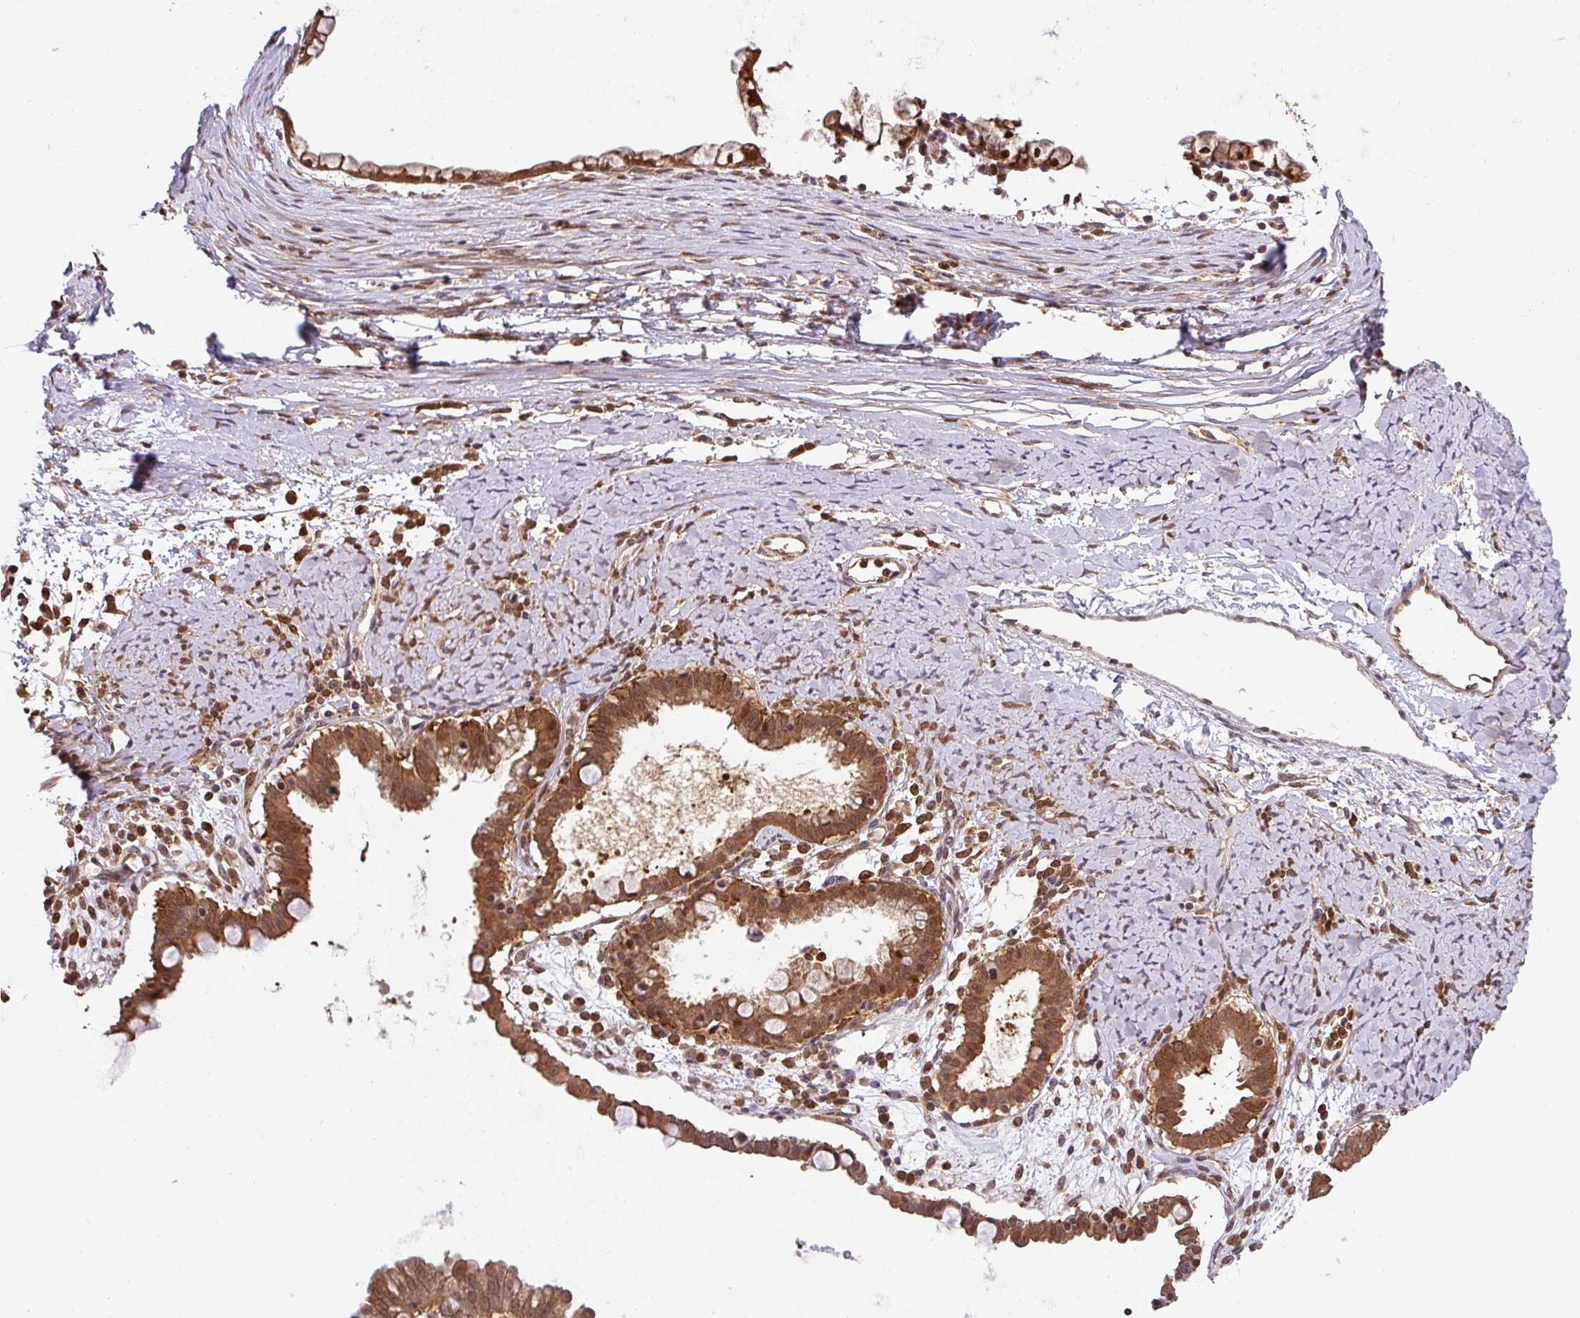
{"staining": {"intensity": "moderate", "quantity": ">75%", "location": "cytoplasmic/membranous,nuclear"}, "tissue": "ovarian cancer", "cell_type": "Tumor cells", "image_type": "cancer", "snomed": [{"axis": "morphology", "description": "Cystadenocarcinoma, mucinous, NOS"}, {"axis": "topography", "description": "Ovary"}], "caption": "This photomicrograph demonstrates mucinous cystadenocarcinoma (ovarian) stained with IHC to label a protein in brown. The cytoplasmic/membranous and nuclear of tumor cells show moderate positivity for the protein. Nuclei are counter-stained blue.", "gene": "SHB", "patient": {"sex": "female", "age": 61}}